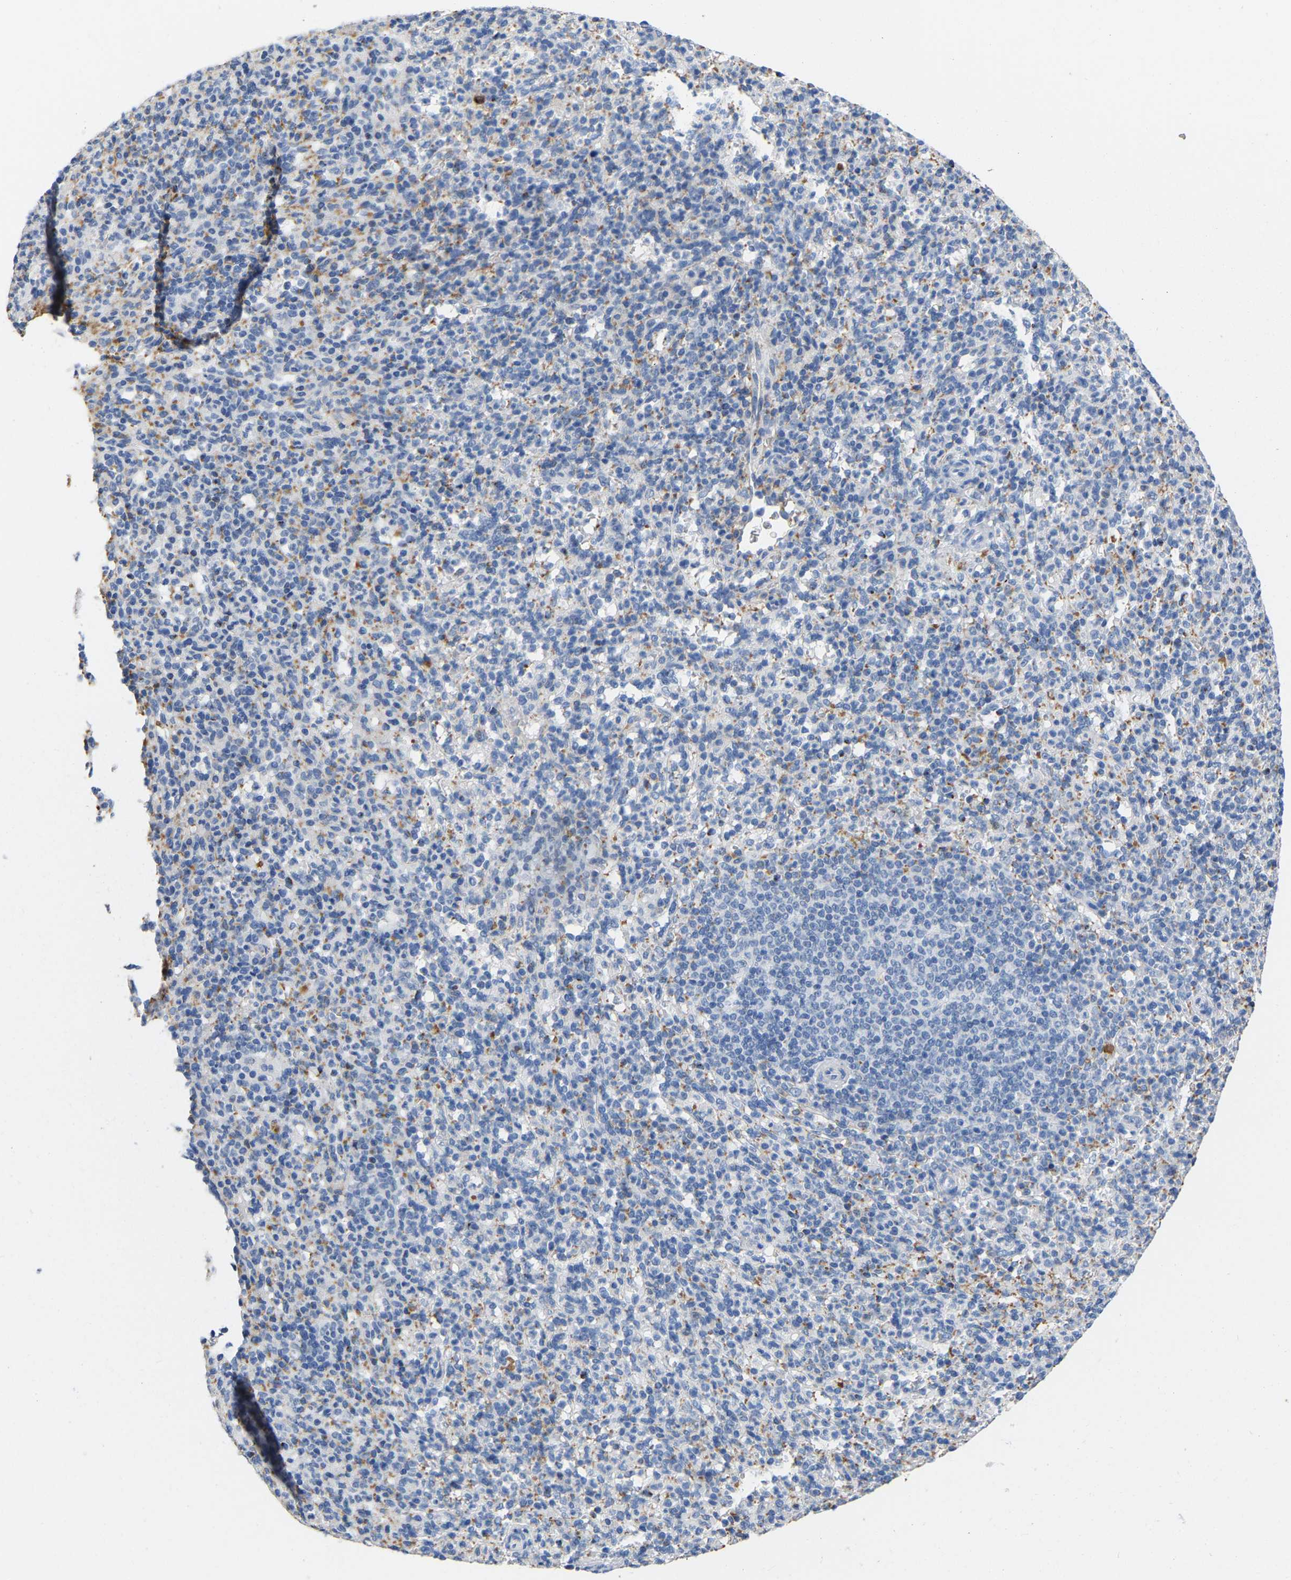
{"staining": {"intensity": "negative", "quantity": "none", "location": "none"}, "tissue": "spleen", "cell_type": "Cells in red pulp", "image_type": "normal", "snomed": [{"axis": "morphology", "description": "Normal tissue, NOS"}, {"axis": "topography", "description": "Spleen"}], "caption": "The micrograph demonstrates no significant expression in cells in red pulp of spleen.", "gene": "ULBP2", "patient": {"sex": "male", "age": 36}}